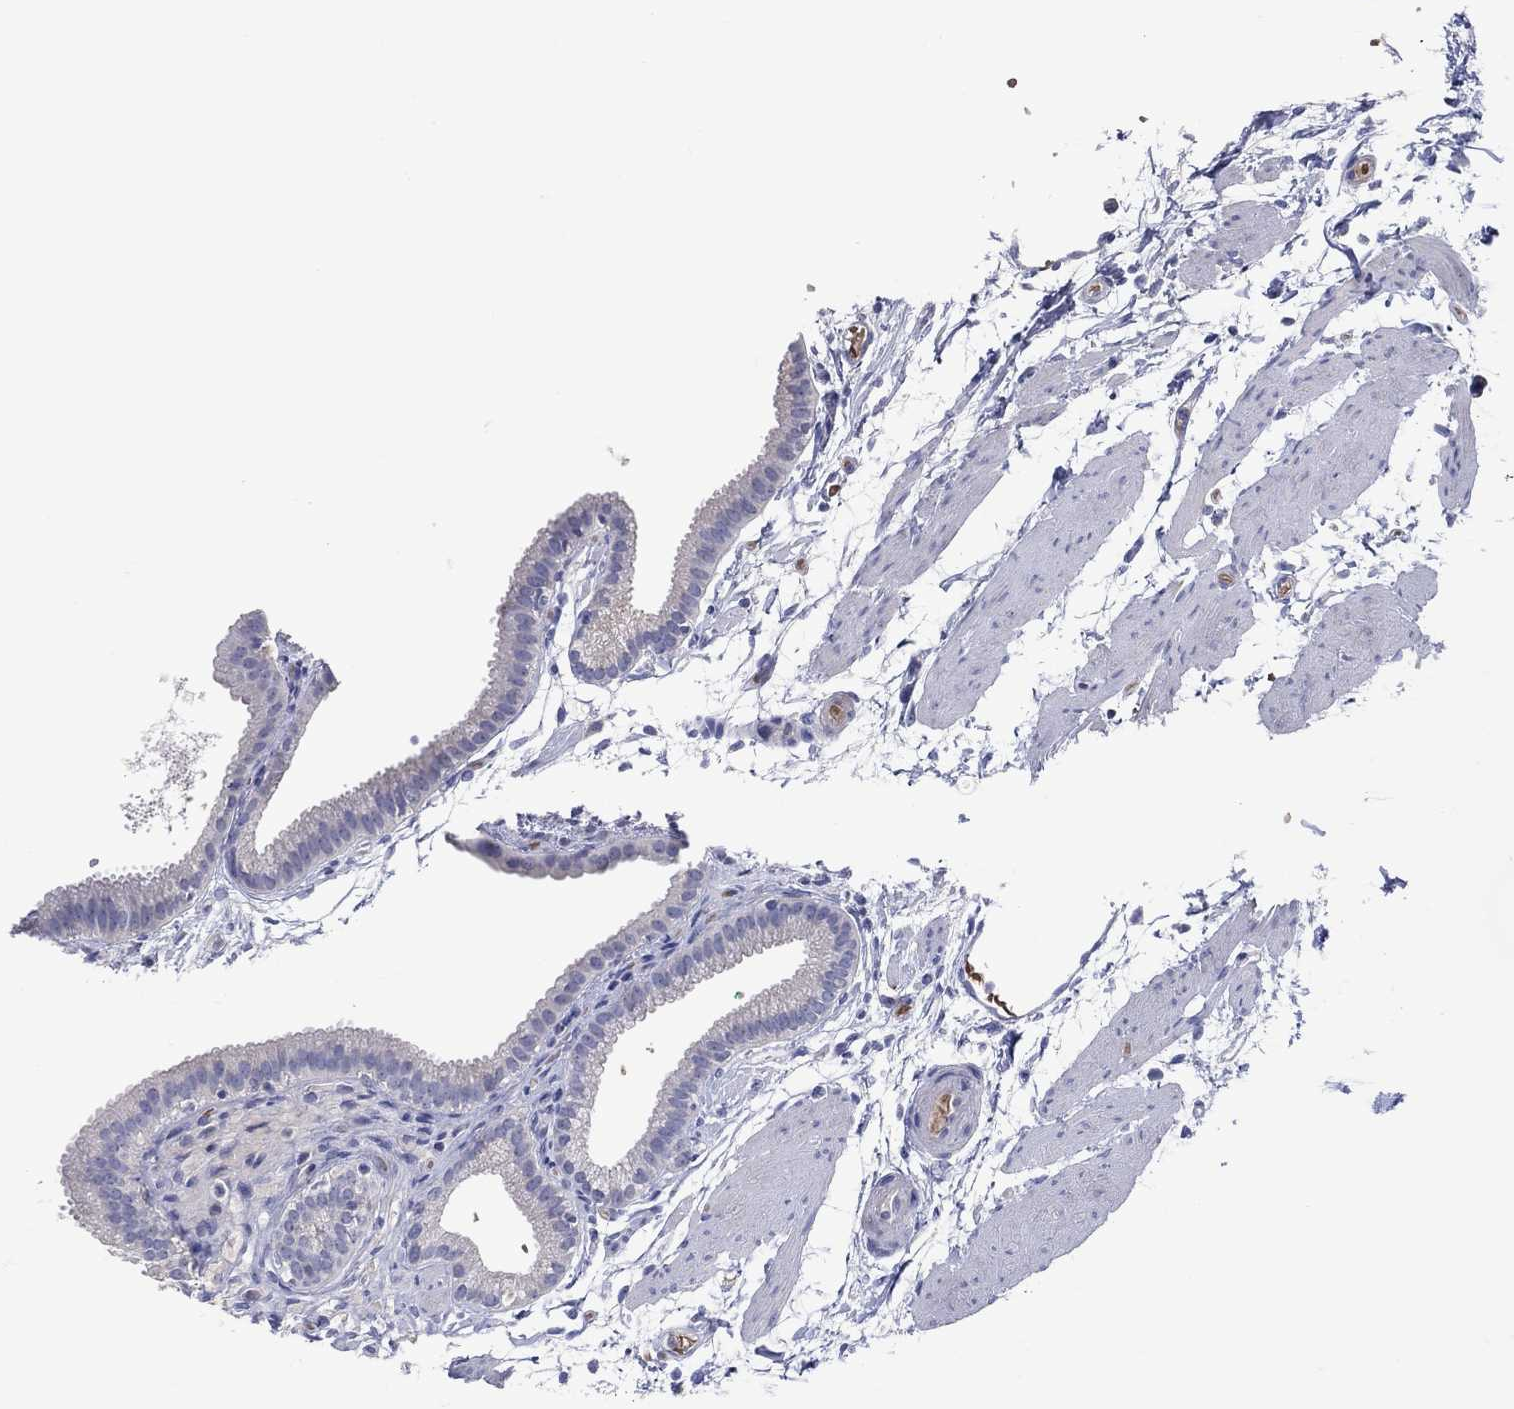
{"staining": {"intensity": "moderate", "quantity": "<25%", "location": "cytoplasmic/membranous"}, "tissue": "gallbladder", "cell_type": "Glandular cells", "image_type": "normal", "snomed": [{"axis": "morphology", "description": "Normal tissue, NOS"}, {"axis": "topography", "description": "Gallbladder"}, {"axis": "topography", "description": "Peripheral nerve tissue"}], "caption": "Gallbladder was stained to show a protein in brown. There is low levels of moderate cytoplasmic/membranous staining in about <25% of glandular cells. Nuclei are stained in blue.", "gene": "DNAH6", "patient": {"sex": "female", "age": 45}}